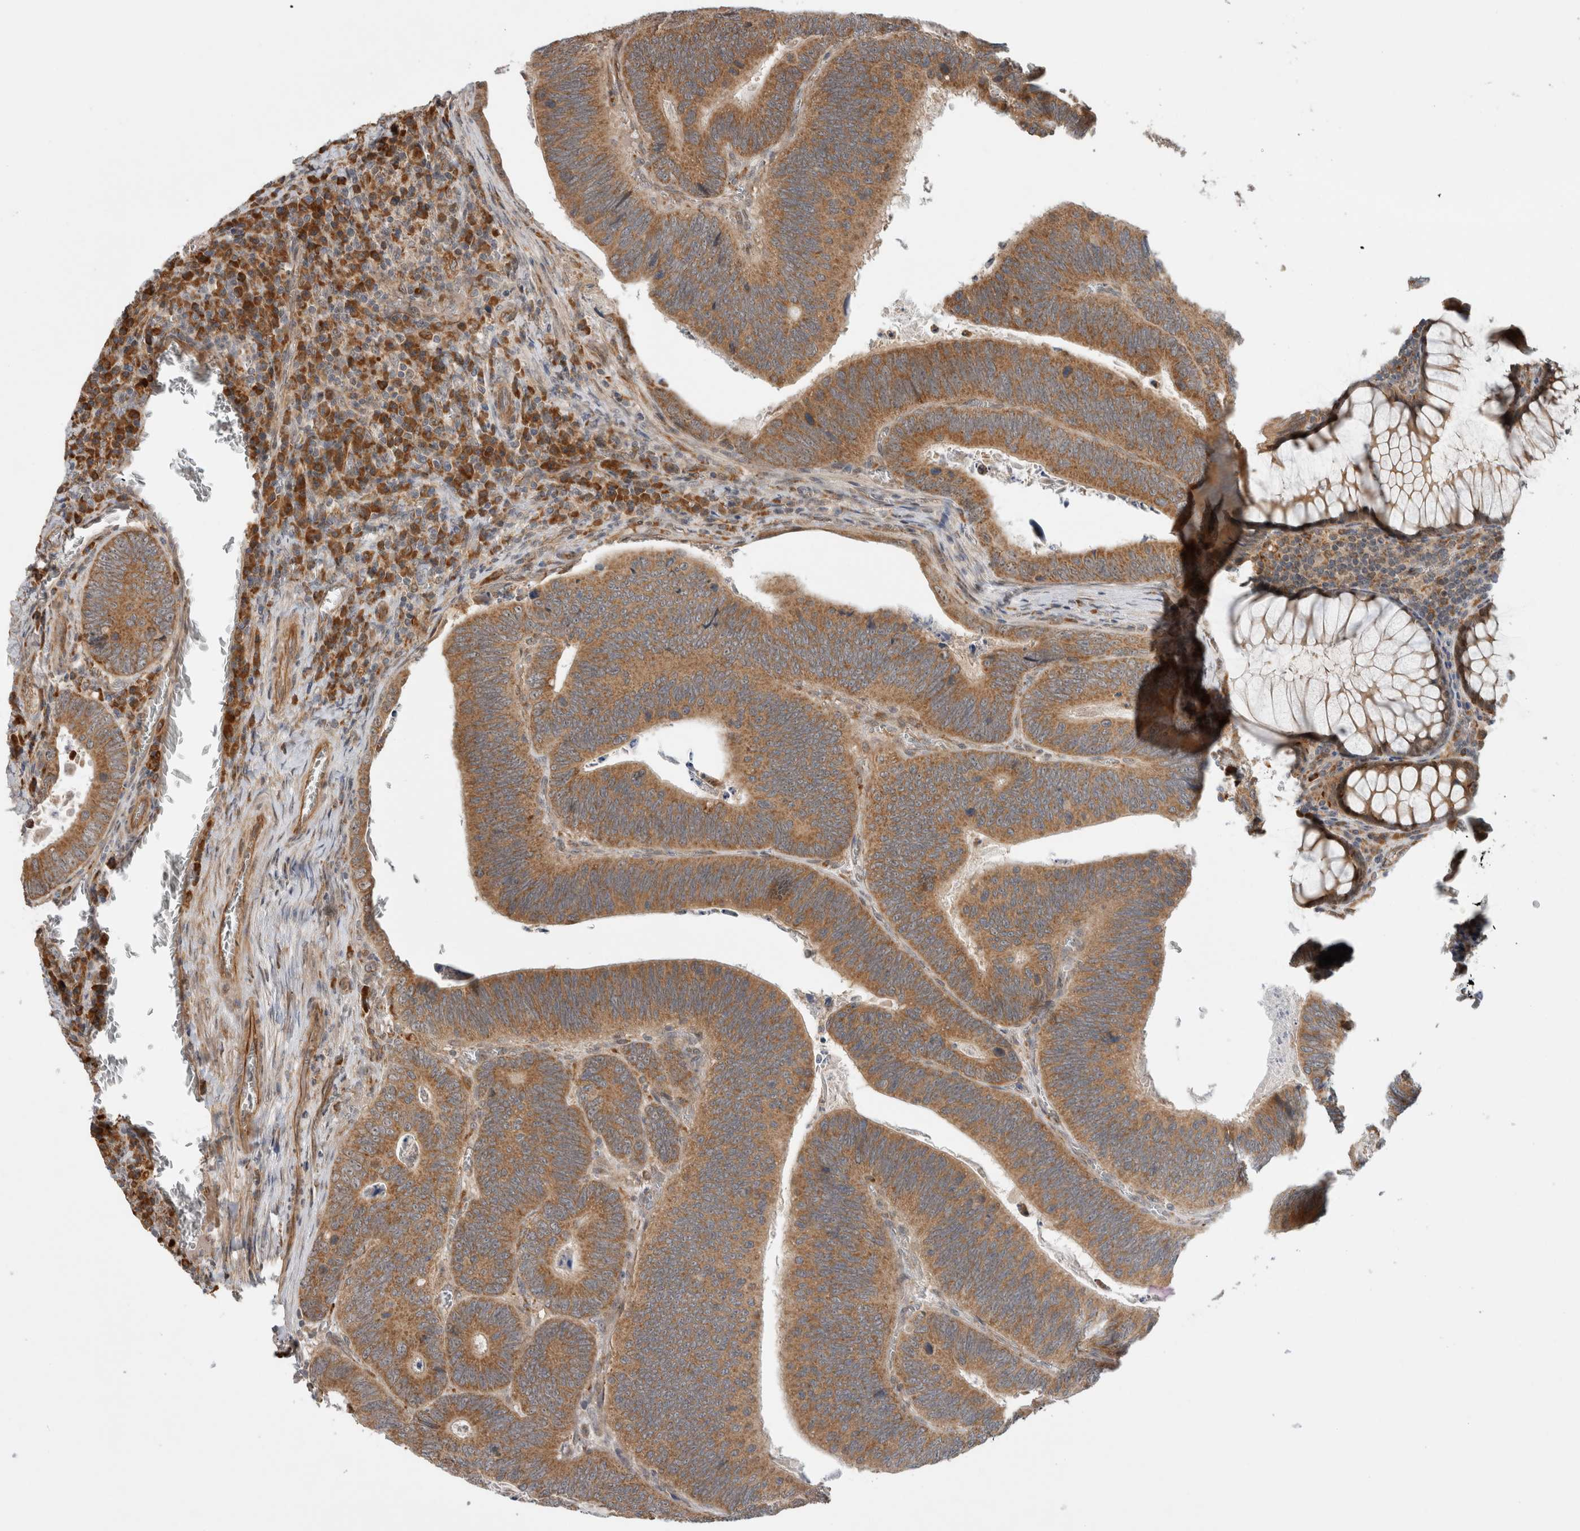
{"staining": {"intensity": "moderate", "quantity": ">75%", "location": "cytoplasmic/membranous"}, "tissue": "colorectal cancer", "cell_type": "Tumor cells", "image_type": "cancer", "snomed": [{"axis": "morphology", "description": "Inflammation, NOS"}, {"axis": "morphology", "description": "Adenocarcinoma, NOS"}, {"axis": "topography", "description": "Colon"}], "caption": "Immunohistochemical staining of human colorectal cancer (adenocarcinoma) exhibits medium levels of moderate cytoplasmic/membranous expression in about >75% of tumor cells.", "gene": "ADGRL3", "patient": {"sex": "male", "age": 72}}